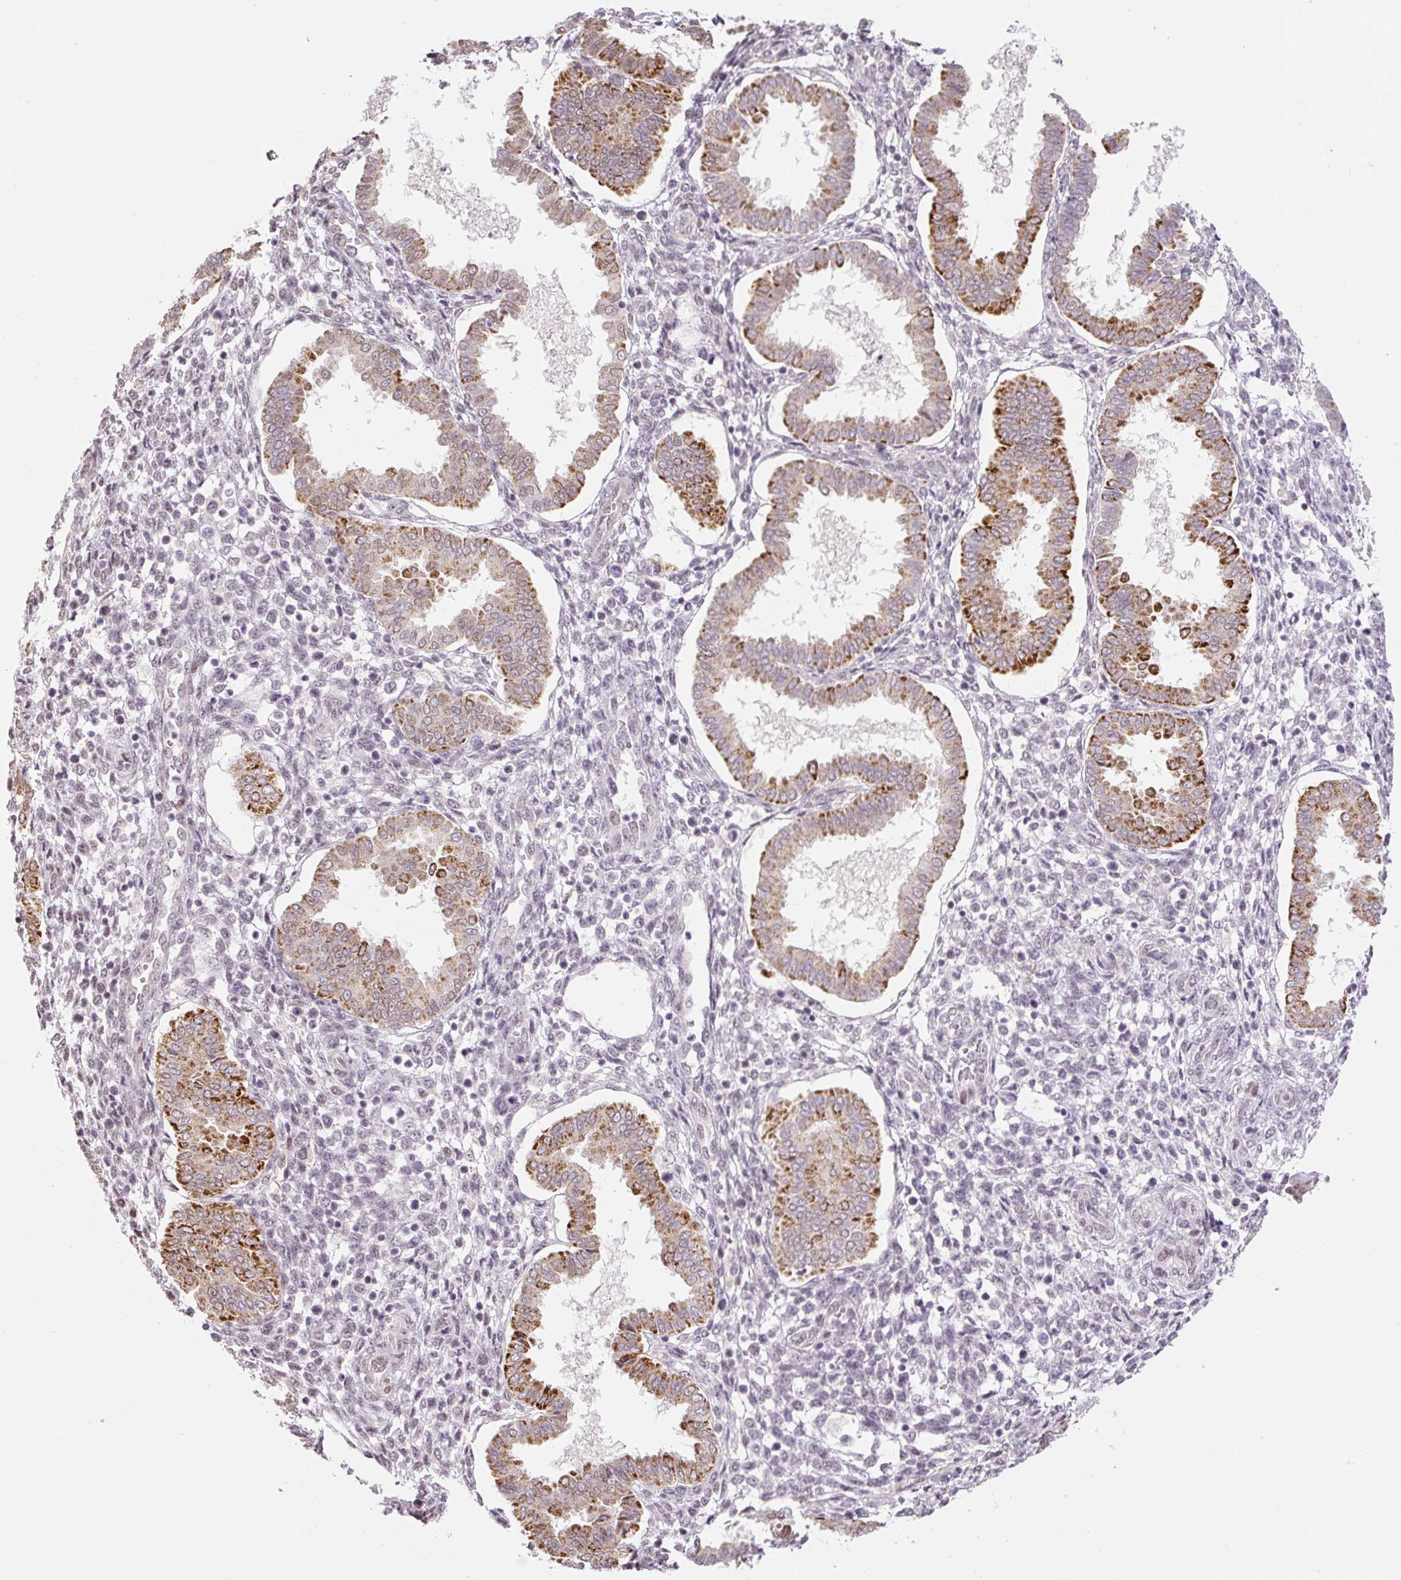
{"staining": {"intensity": "moderate", "quantity": "<25%", "location": "nuclear"}, "tissue": "endometrium", "cell_type": "Cells in endometrial stroma", "image_type": "normal", "snomed": [{"axis": "morphology", "description": "Normal tissue, NOS"}, {"axis": "topography", "description": "Endometrium"}], "caption": "The image demonstrates staining of benign endometrium, revealing moderate nuclear protein expression (brown color) within cells in endometrial stroma.", "gene": "TCFL5", "patient": {"sex": "female", "age": 24}}